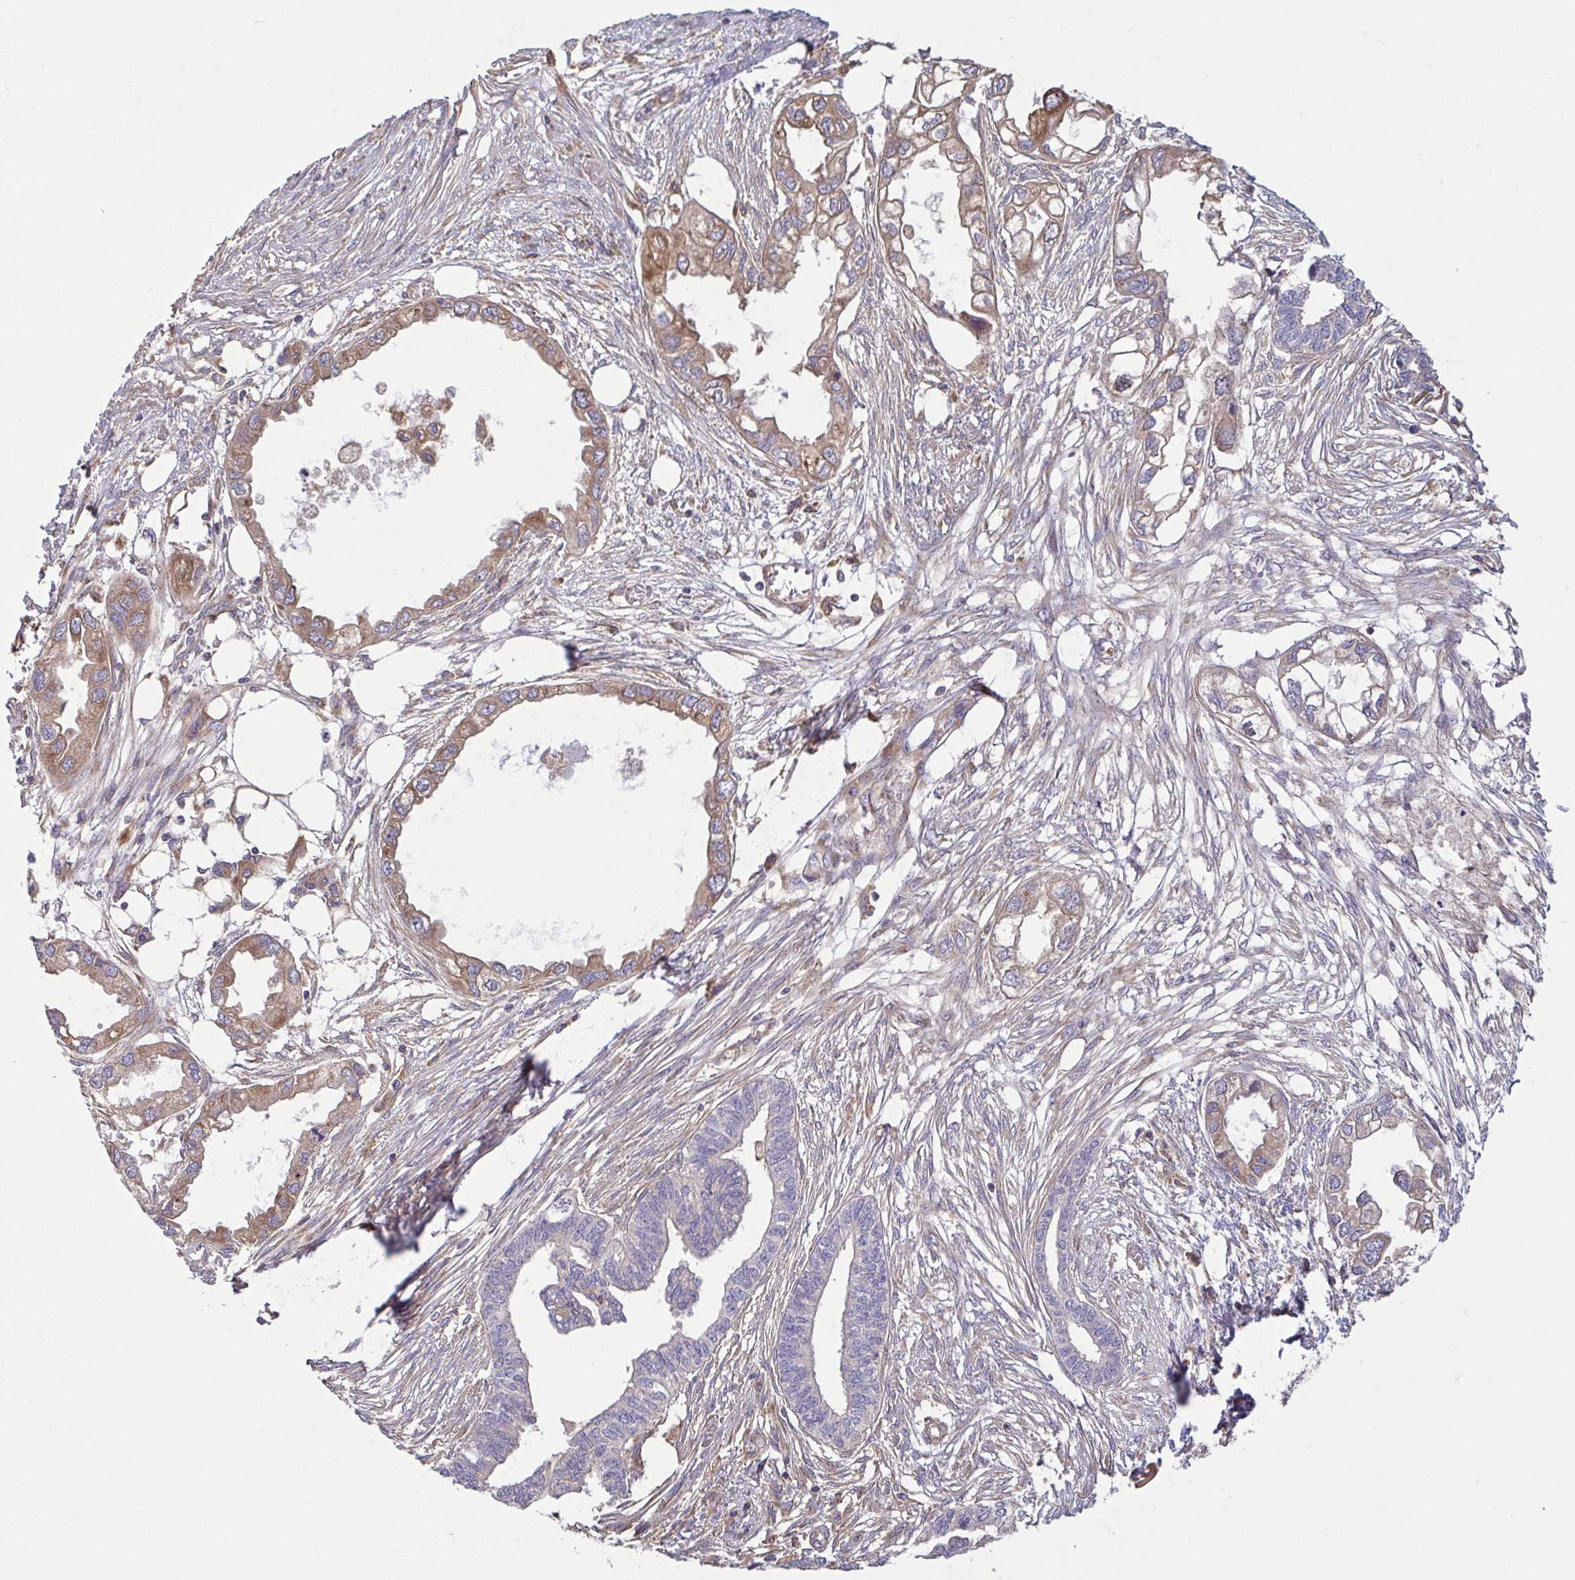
{"staining": {"intensity": "moderate", "quantity": "<25%", "location": "cytoplasmic/membranous"}, "tissue": "endometrial cancer", "cell_type": "Tumor cells", "image_type": "cancer", "snomed": [{"axis": "morphology", "description": "Adenocarcinoma, NOS"}, {"axis": "morphology", "description": "Adenocarcinoma, metastatic, NOS"}, {"axis": "topography", "description": "Adipose tissue"}, {"axis": "topography", "description": "Endometrium"}], "caption": "Endometrial cancer was stained to show a protein in brown. There is low levels of moderate cytoplasmic/membranous expression in approximately <25% of tumor cells.", "gene": "LMF2", "patient": {"sex": "female", "age": 67}}